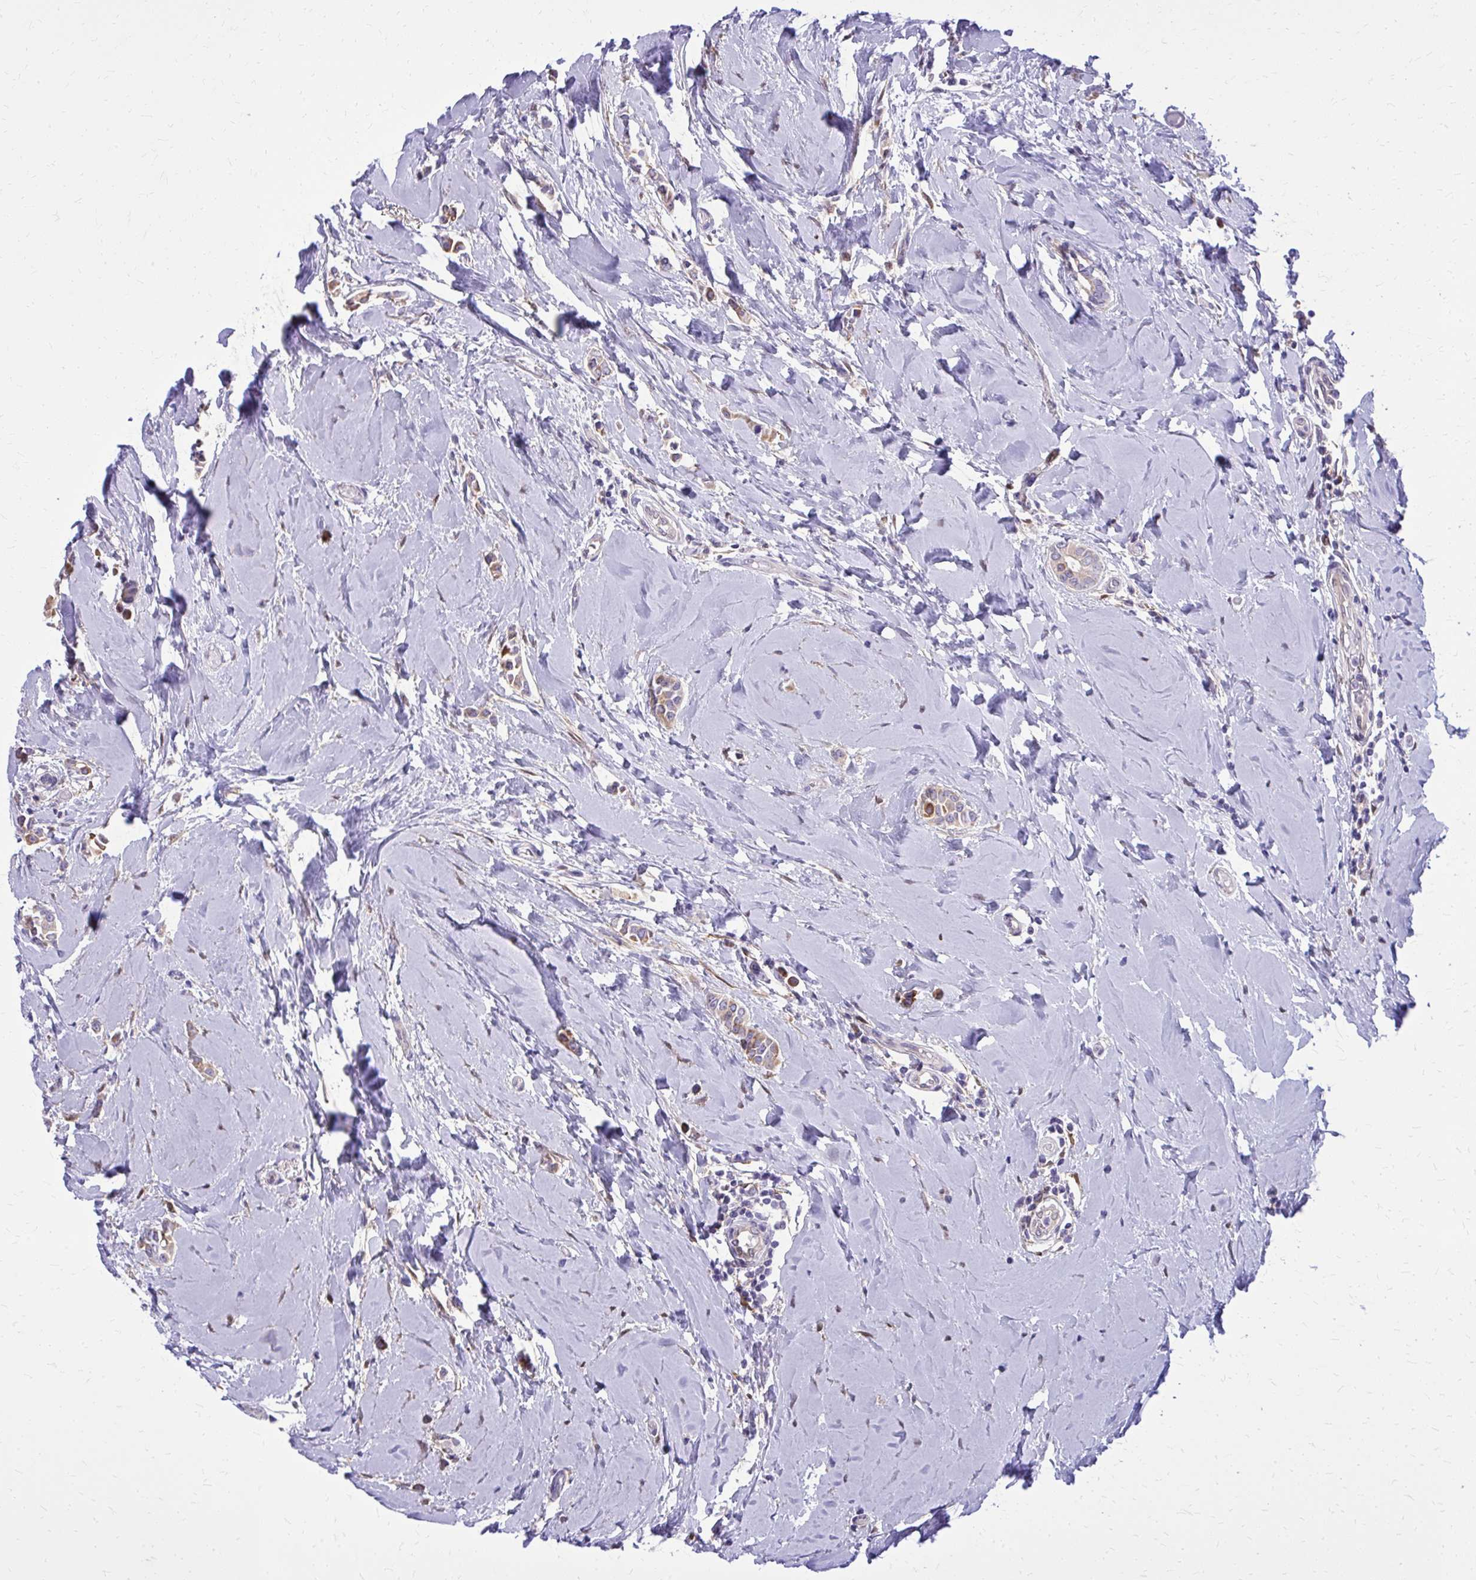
{"staining": {"intensity": "moderate", "quantity": ">75%", "location": "cytoplasmic/membranous"}, "tissue": "breast cancer", "cell_type": "Tumor cells", "image_type": "cancer", "snomed": [{"axis": "morphology", "description": "Duct carcinoma"}, {"axis": "topography", "description": "Breast"}], "caption": "Invasive ductal carcinoma (breast) stained with DAB immunohistochemistry demonstrates medium levels of moderate cytoplasmic/membranous staining in approximately >75% of tumor cells. The staining was performed using DAB, with brown indicating positive protein expression. Nuclei are stained blue with hematoxylin.", "gene": "NNMT", "patient": {"sex": "female", "age": 64}}